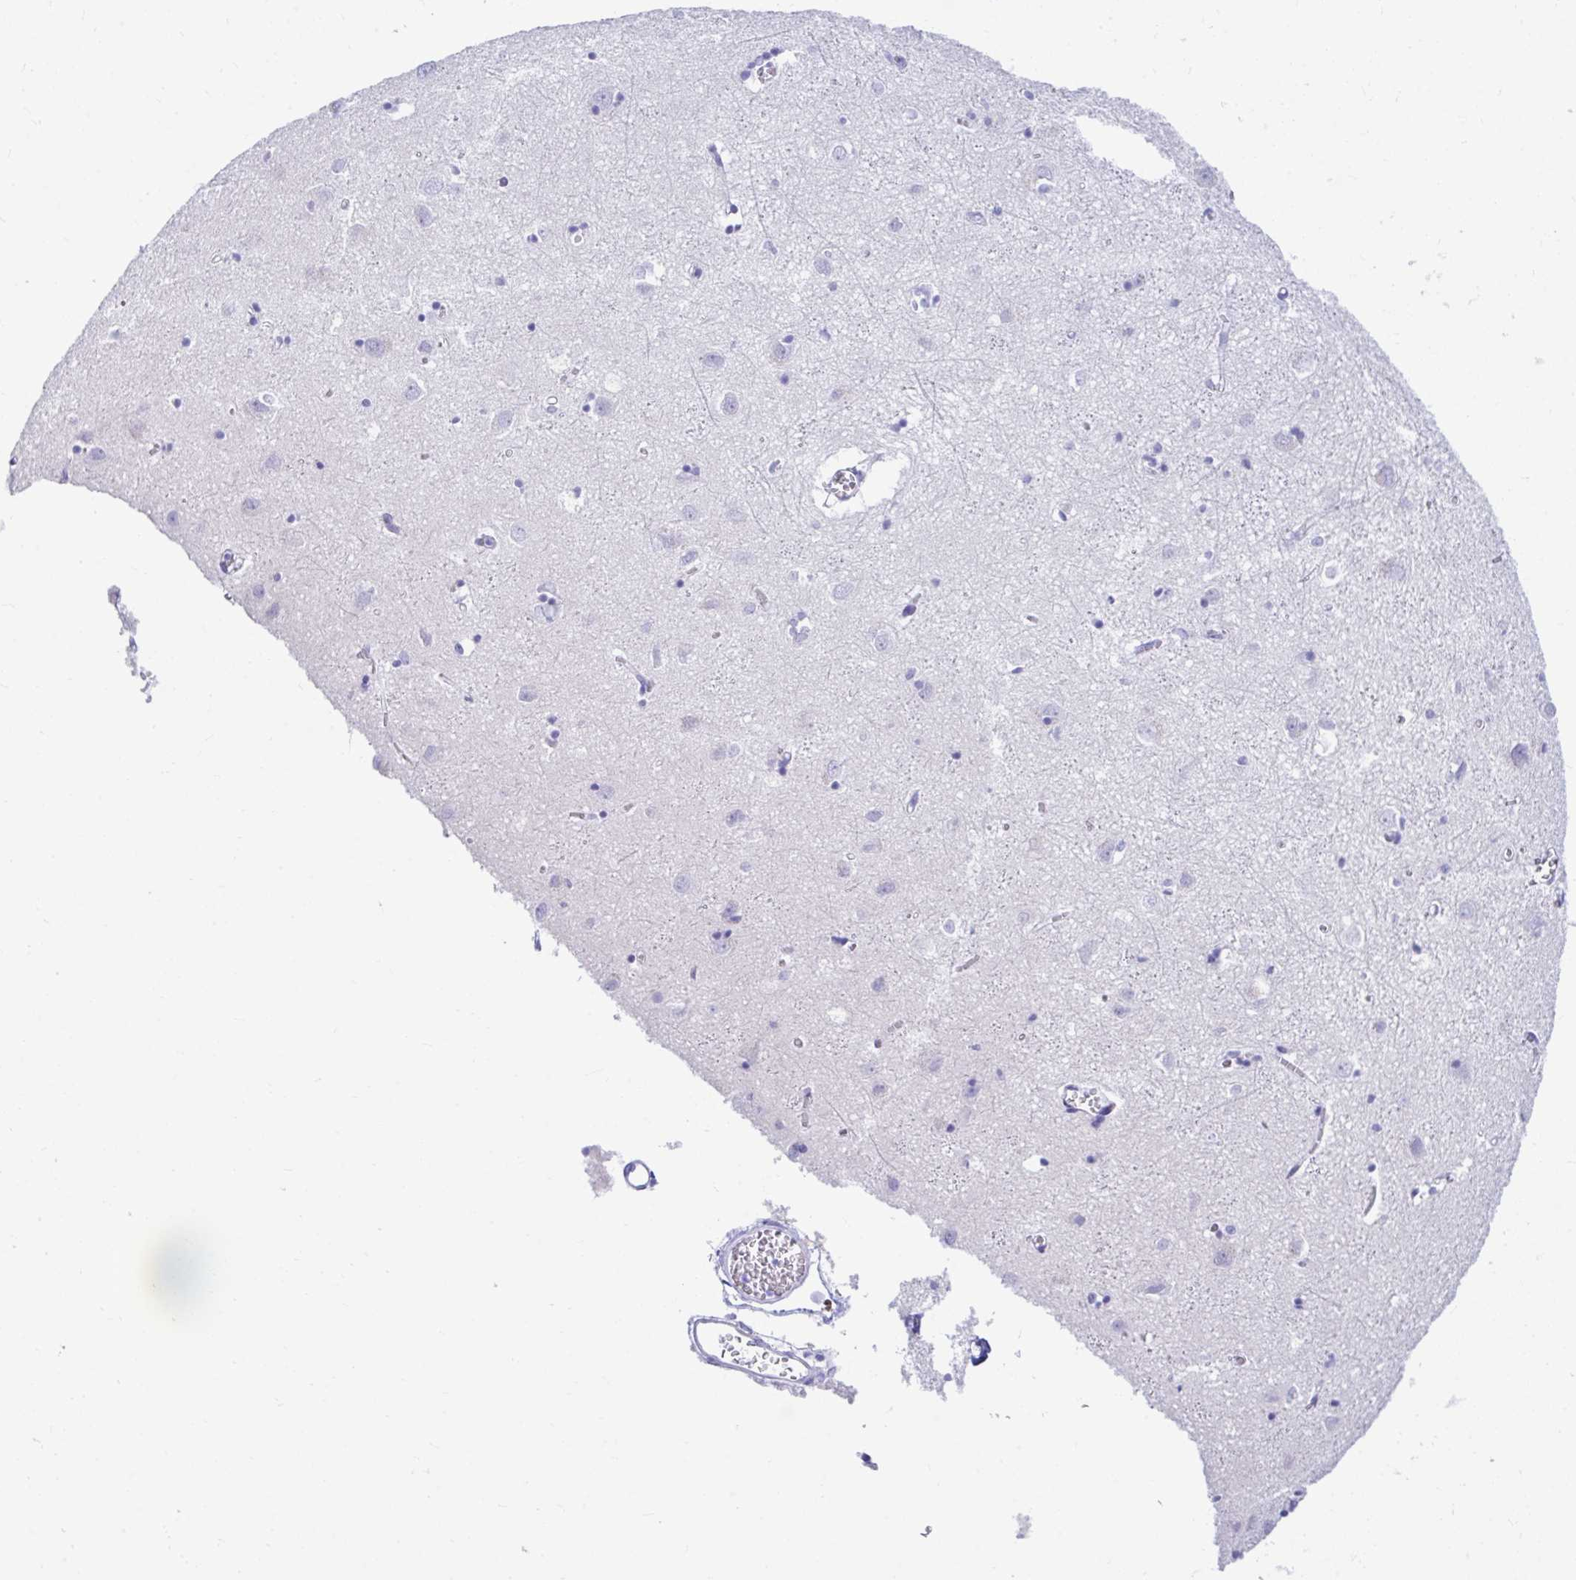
{"staining": {"intensity": "negative", "quantity": "none", "location": "none"}, "tissue": "cerebral cortex", "cell_type": "Endothelial cells", "image_type": "normal", "snomed": [{"axis": "morphology", "description": "Normal tissue, NOS"}, {"axis": "topography", "description": "Cerebral cortex"}], "caption": "This histopathology image is of normal cerebral cortex stained with immunohistochemistry to label a protein in brown with the nuclei are counter-stained blue. There is no positivity in endothelial cells. (Brightfield microscopy of DAB IHC at high magnification).", "gene": "SHISA8", "patient": {"sex": "male", "age": 70}}